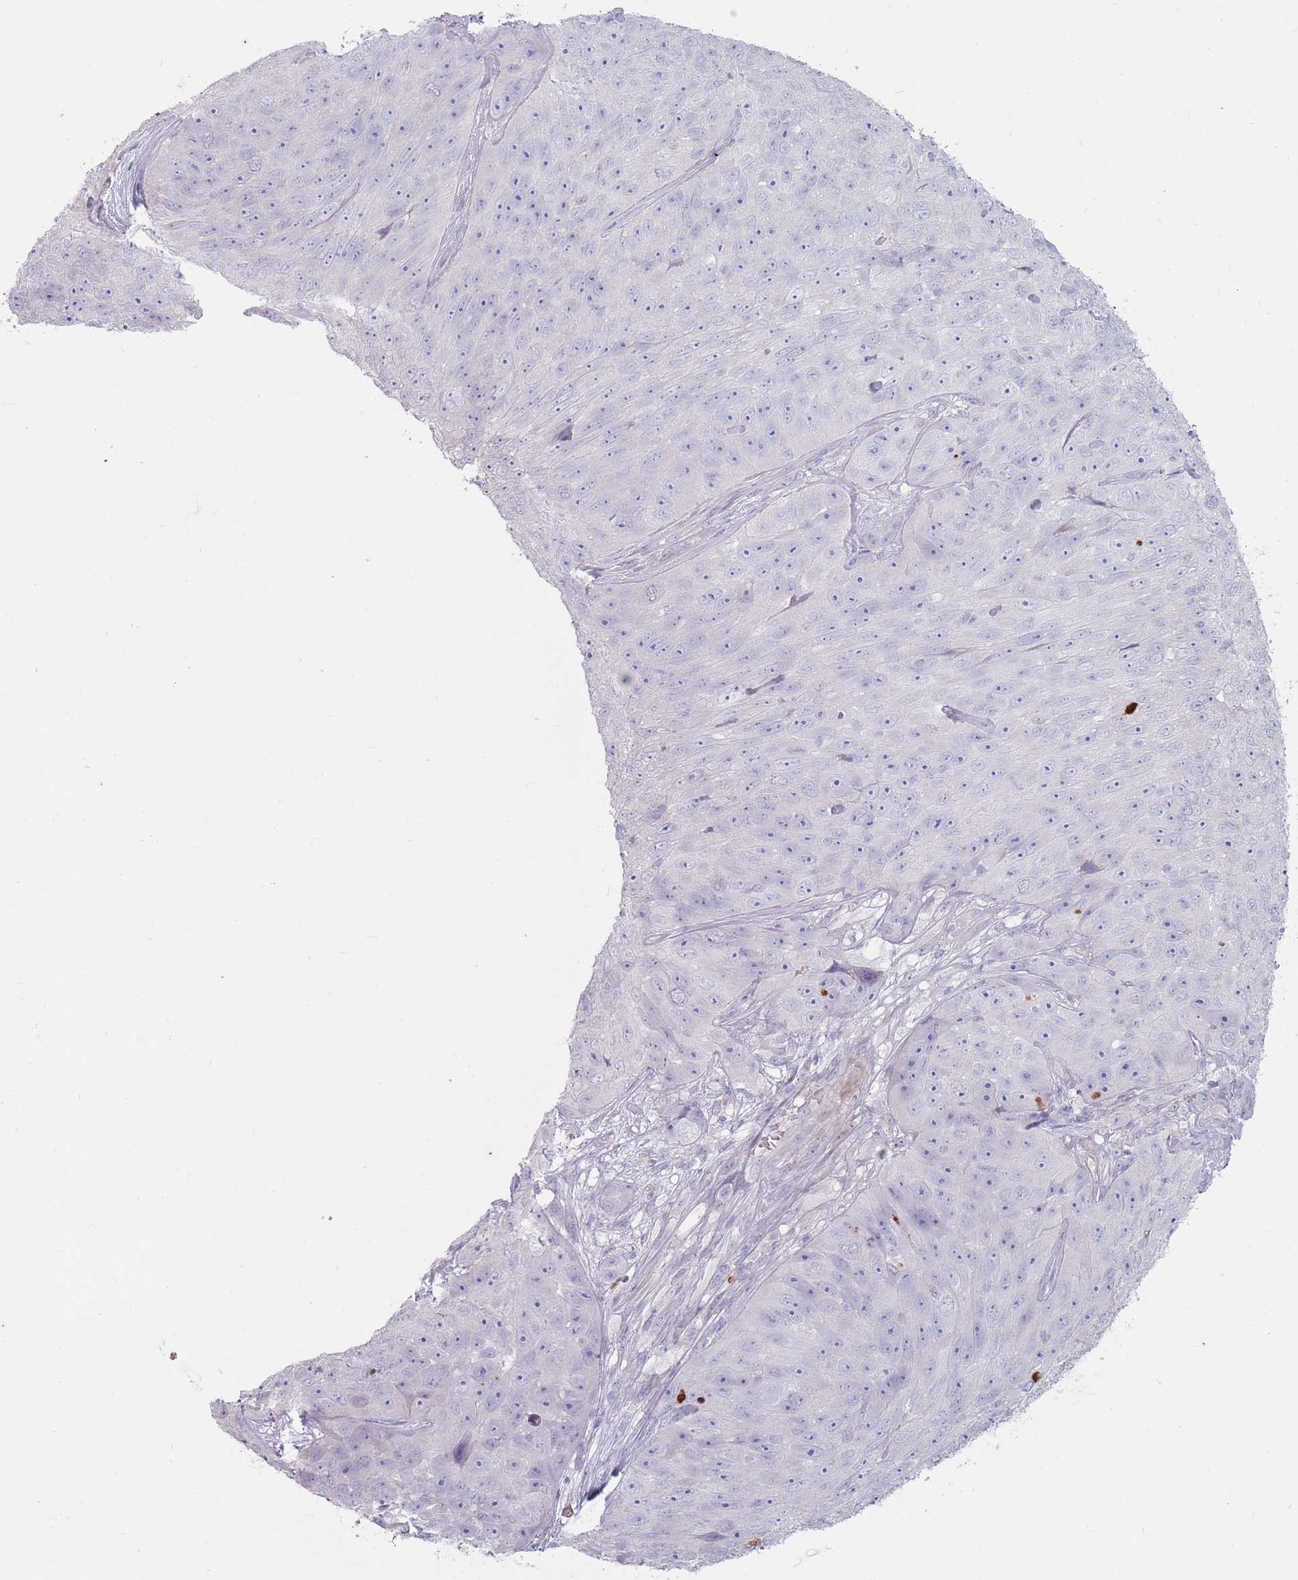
{"staining": {"intensity": "negative", "quantity": "none", "location": "none"}, "tissue": "skin cancer", "cell_type": "Tumor cells", "image_type": "cancer", "snomed": [{"axis": "morphology", "description": "Squamous cell carcinoma, NOS"}, {"axis": "topography", "description": "Skin"}], "caption": "High magnification brightfield microscopy of squamous cell carcinoma (skin) stained with DAB (3,3'-diaminobenzidine) (brown) and counterstained with hematoxylin (blue): tumor cells show no significant positivity.", "gene": "DXO", "patient": {"sex": "female", "age": 87}}